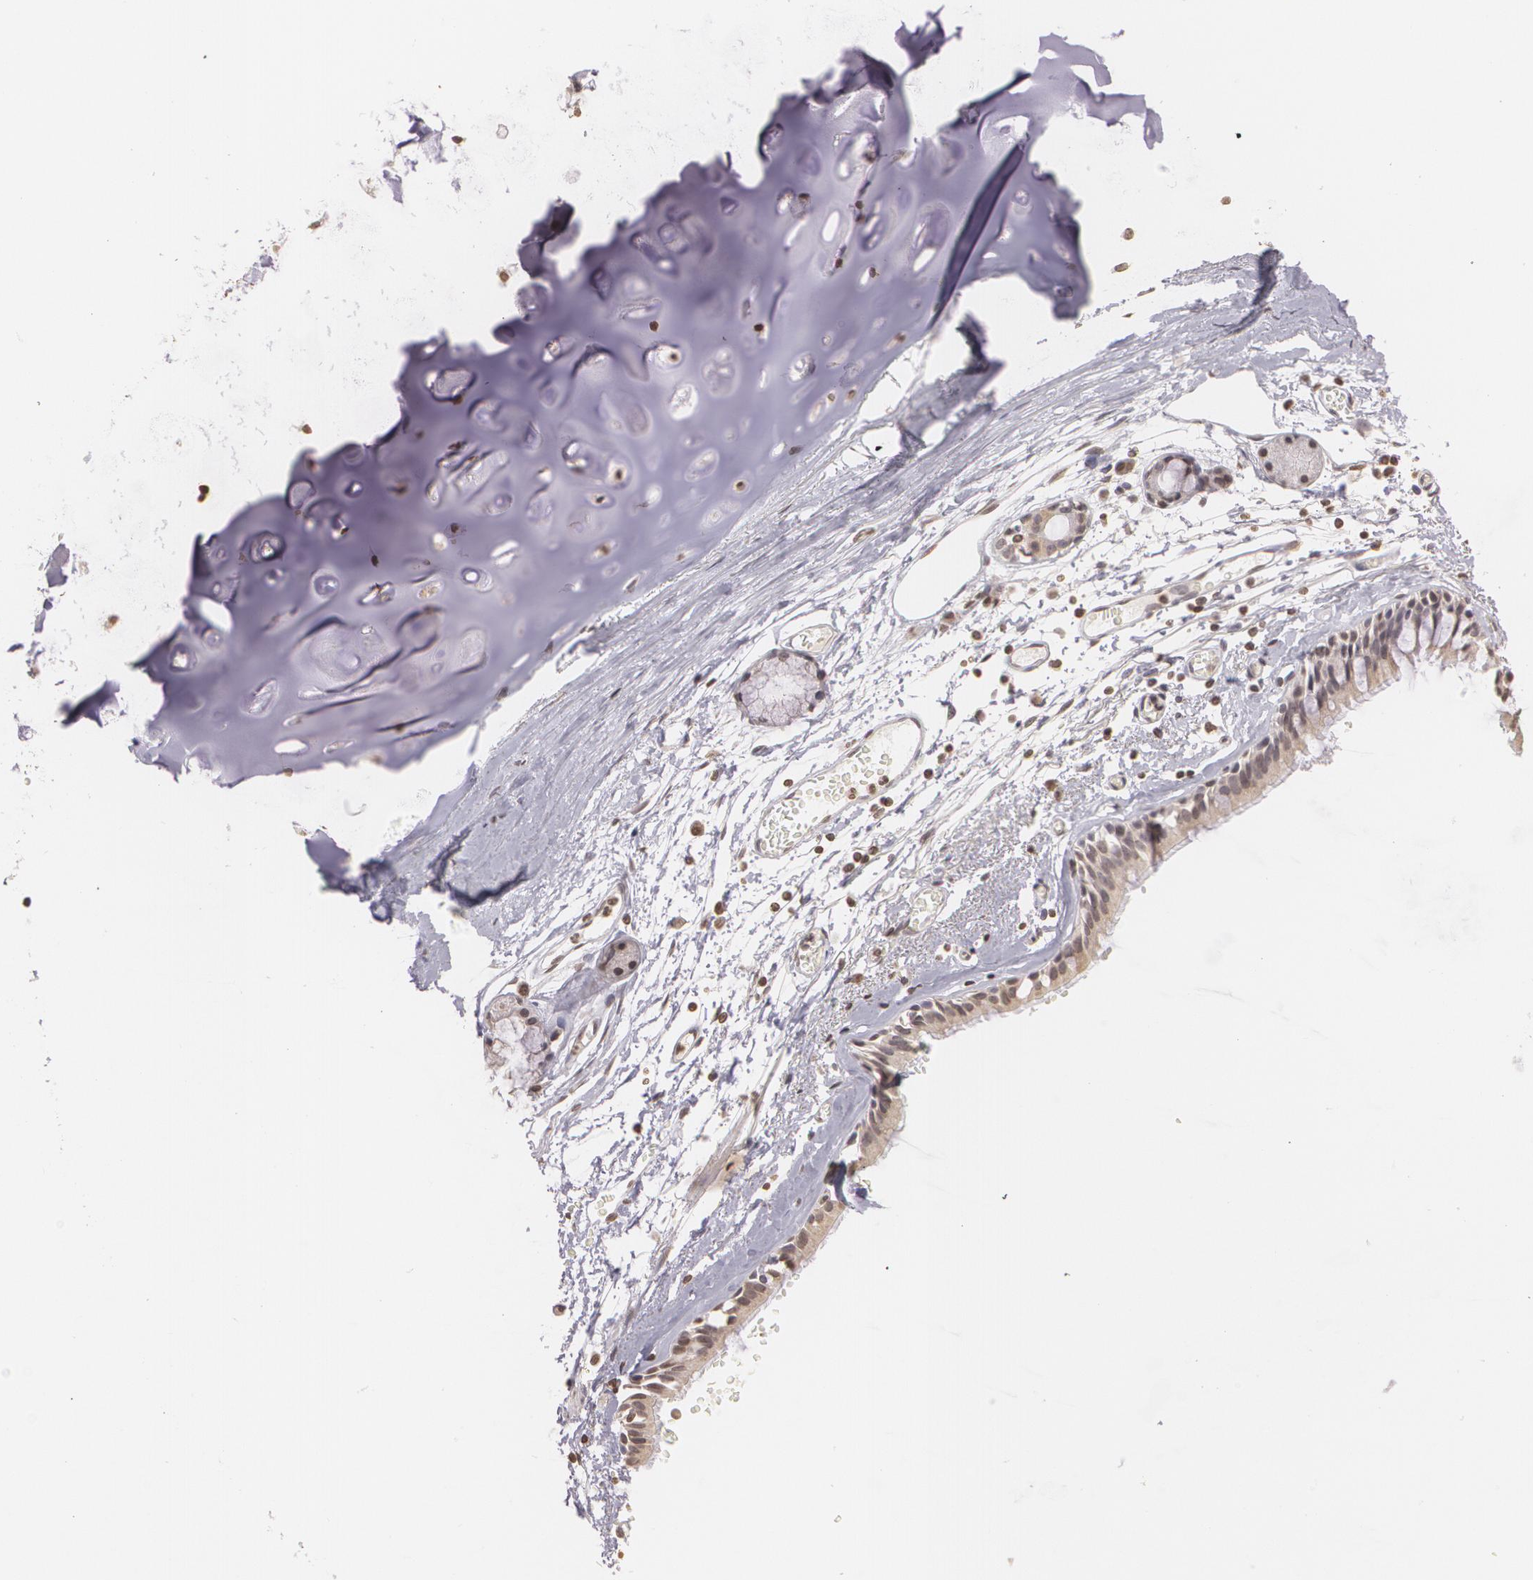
{"staining": {"intensity": "moderate", "quantity": ">75%", "location": "nuclear"}, "tissue": "adipose tissue", "cell_type": "Adipocytes", "image_type": "normal", "snomed": [{"axis": "morphology", "description": "Normal tissue, NOS"}, {"axis": "topography", "description": "Bronchus"}, {"axis": "topography", "description": "Lung"}], "caption": "Protein analysis of unremarkable adipose tissue demonstrates moderate nuclear staining in about >75% of adipocytes. (DAB IHC with brightfield microscopy, high magnification).", "gene": "THRB", "patient": {"sex": "female", "age": 56}}